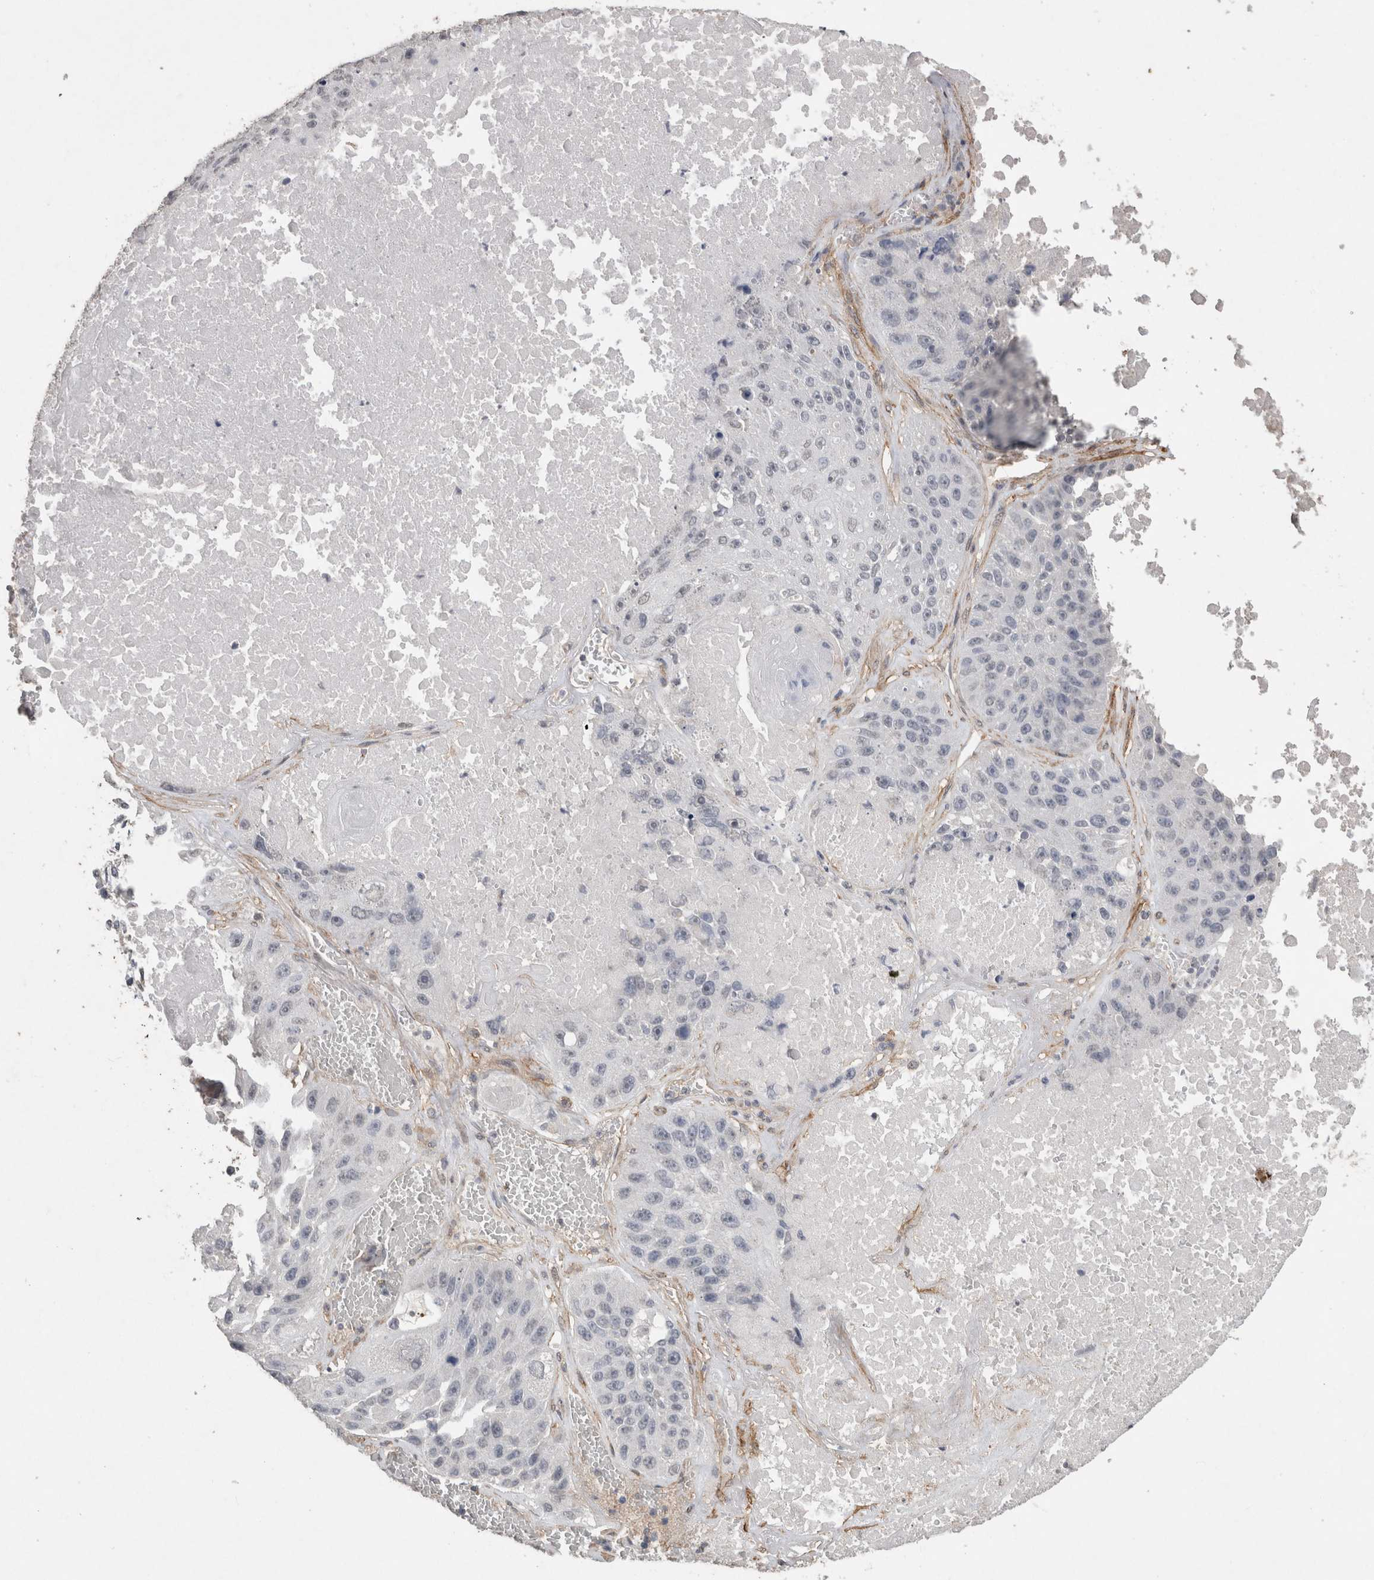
{"staining": {"intensity": "negative", "quantity": "none", "location": "none"}, "tissue": "lung cancer", "cell_type": "Tumor cells", "image_type": "cancer", "snomed": [{"axis": "morphology", "description": "Squamous cell carcinoma, NOS"}, {"axis": "topography", "description": "Lung"}], "caption": "This is an immunohistochemistry photomicrograph of lung cancer. There is no expression in tumor cells.", "gene": "RECK", "patient": {"sex": "male", "age": 61}}